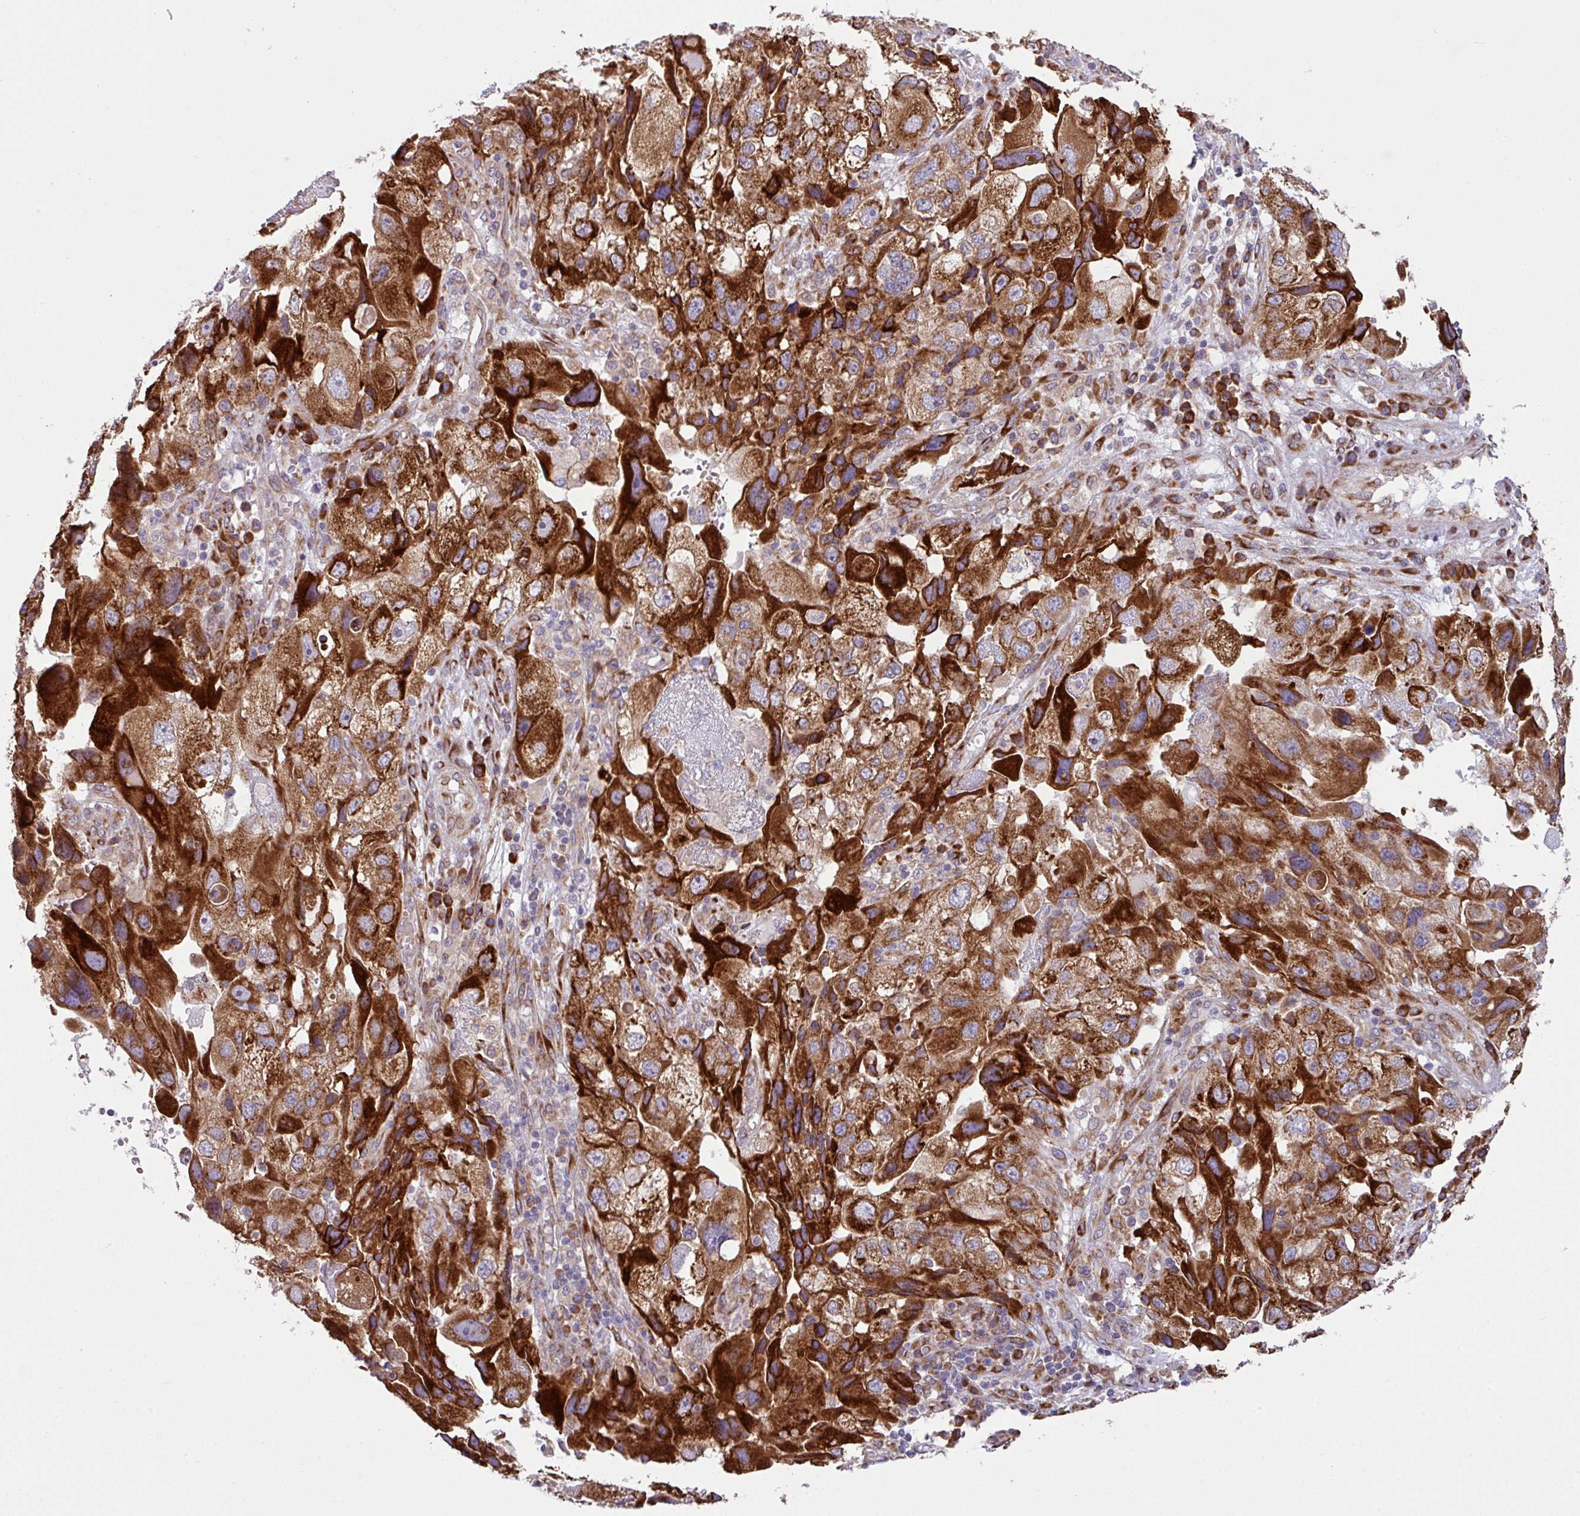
{"staining": {"intensity": "strong", "quantity": ">75%", "location": "cytoplasmic/membranous"}, "tissue": "endometrial cancer", "cell_type": "Tumor cells", "image_type": "cancer", "snomed": [{"axis": "morphology", "description": "Adenocarcinoma, NOS"}, {"axis": "topography", "description": "Endometrium"}], "caption": "Immunohistochemical staining of endometrial cancer (adenocarcinoma) reveals strong cytoplasmic/membranous protein staining in approximately >75% of tumor cells.", "gene": "SLC39A7", "patient": {"sex": "female", "age": 49}}